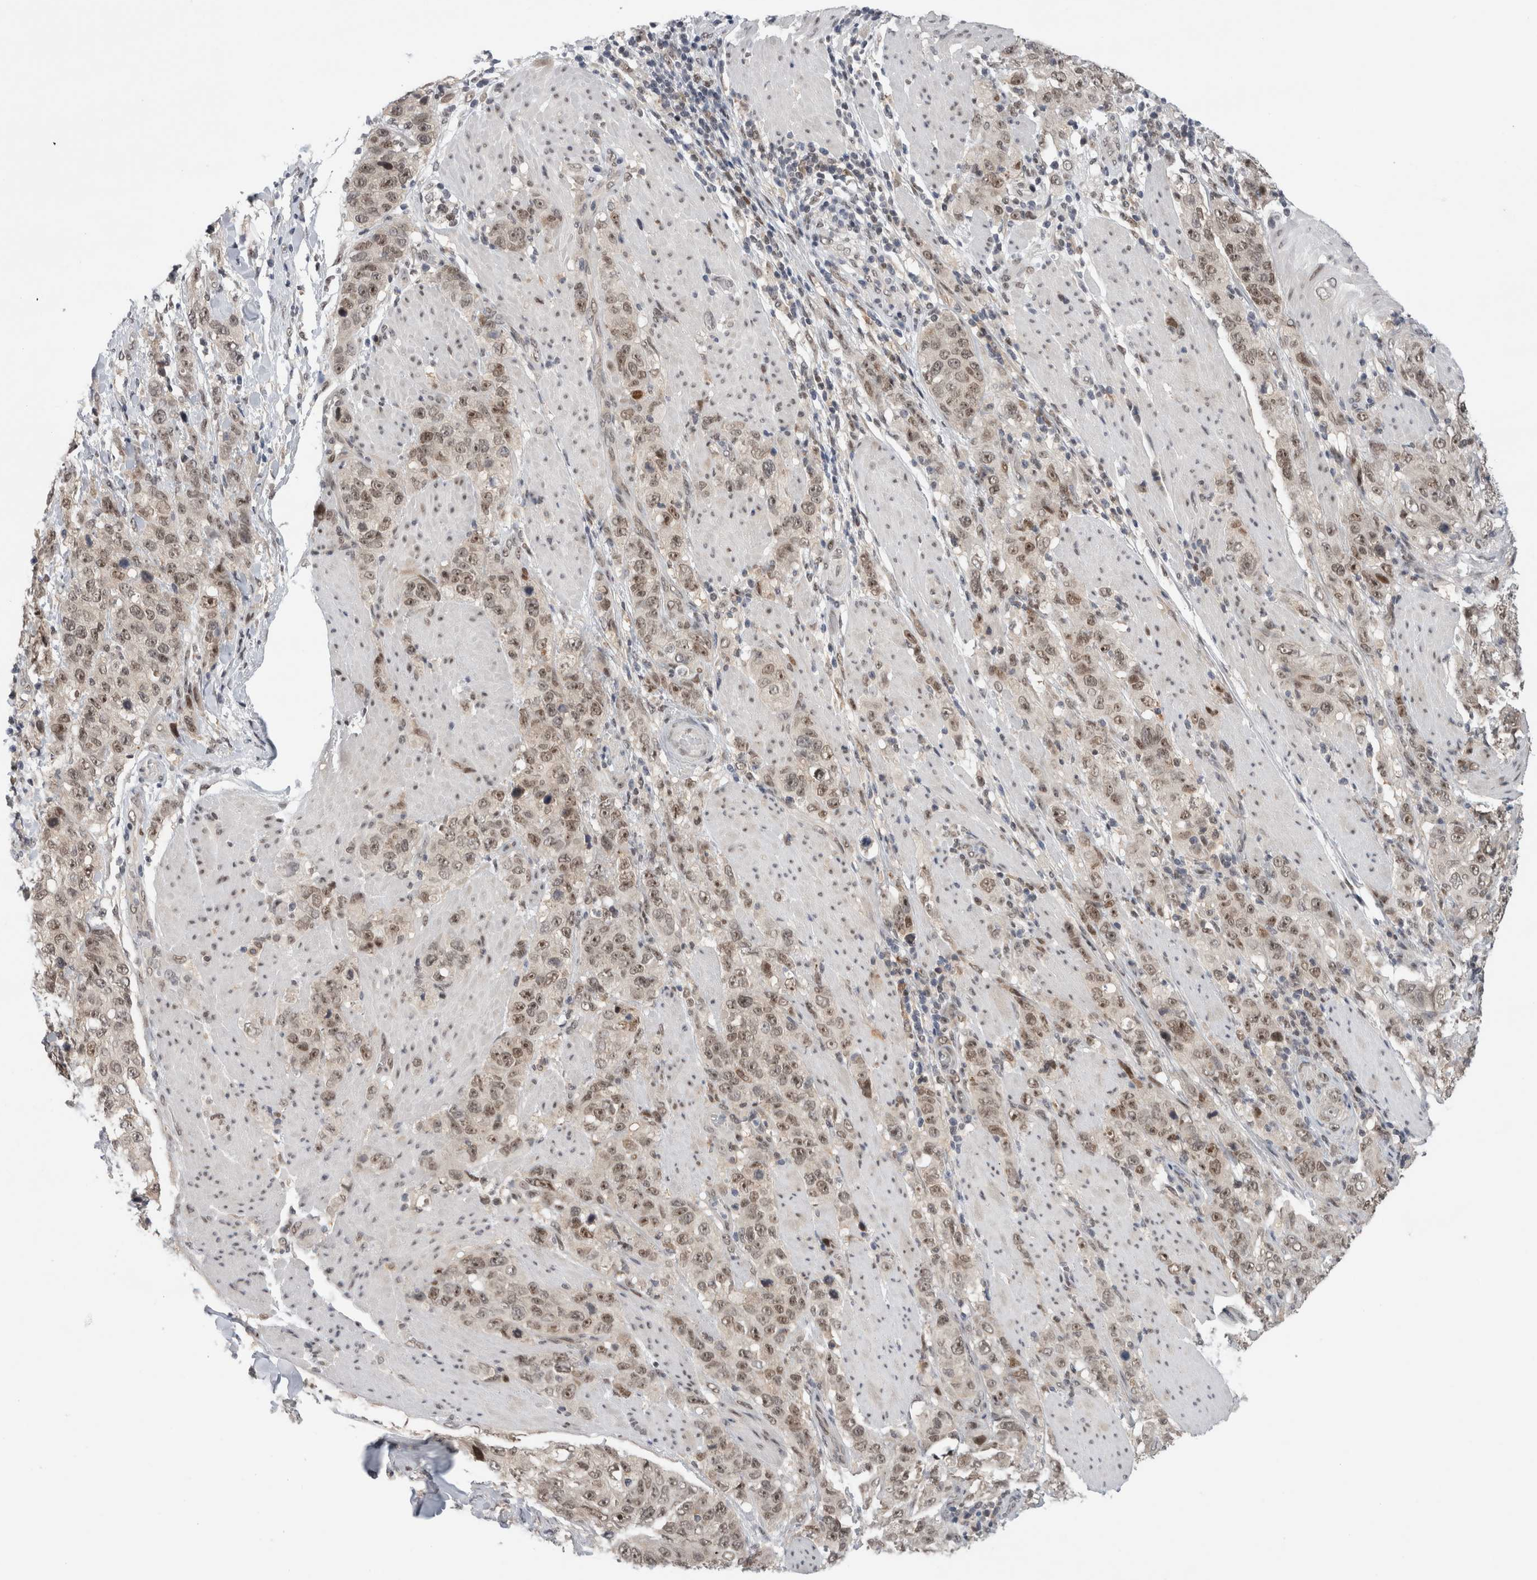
{"staining": {"intensity": "weak", "quantity": ">75%", "location": "nuclear"}, "tissue": "stomach cancer", "cell_type": "Tumor cells", "image_type": "cancer", "snomed": [{"axis": "morphology", "description": "Adenocarcinoma, NOS"}, {"axis": "topography", "description": "Stomach"}], "caption": "Immunohistochemical staining of human adenocarcinoma (stomach) exhibits weak nuclear protein expression in approximately >75% of tumor cells. (DAB (3,3'-diaminobenzidine) IHC with brightfield microscopy, high magnification).", "gene": "ZNF521", "patient": {"sex": "male", "age": 48}}